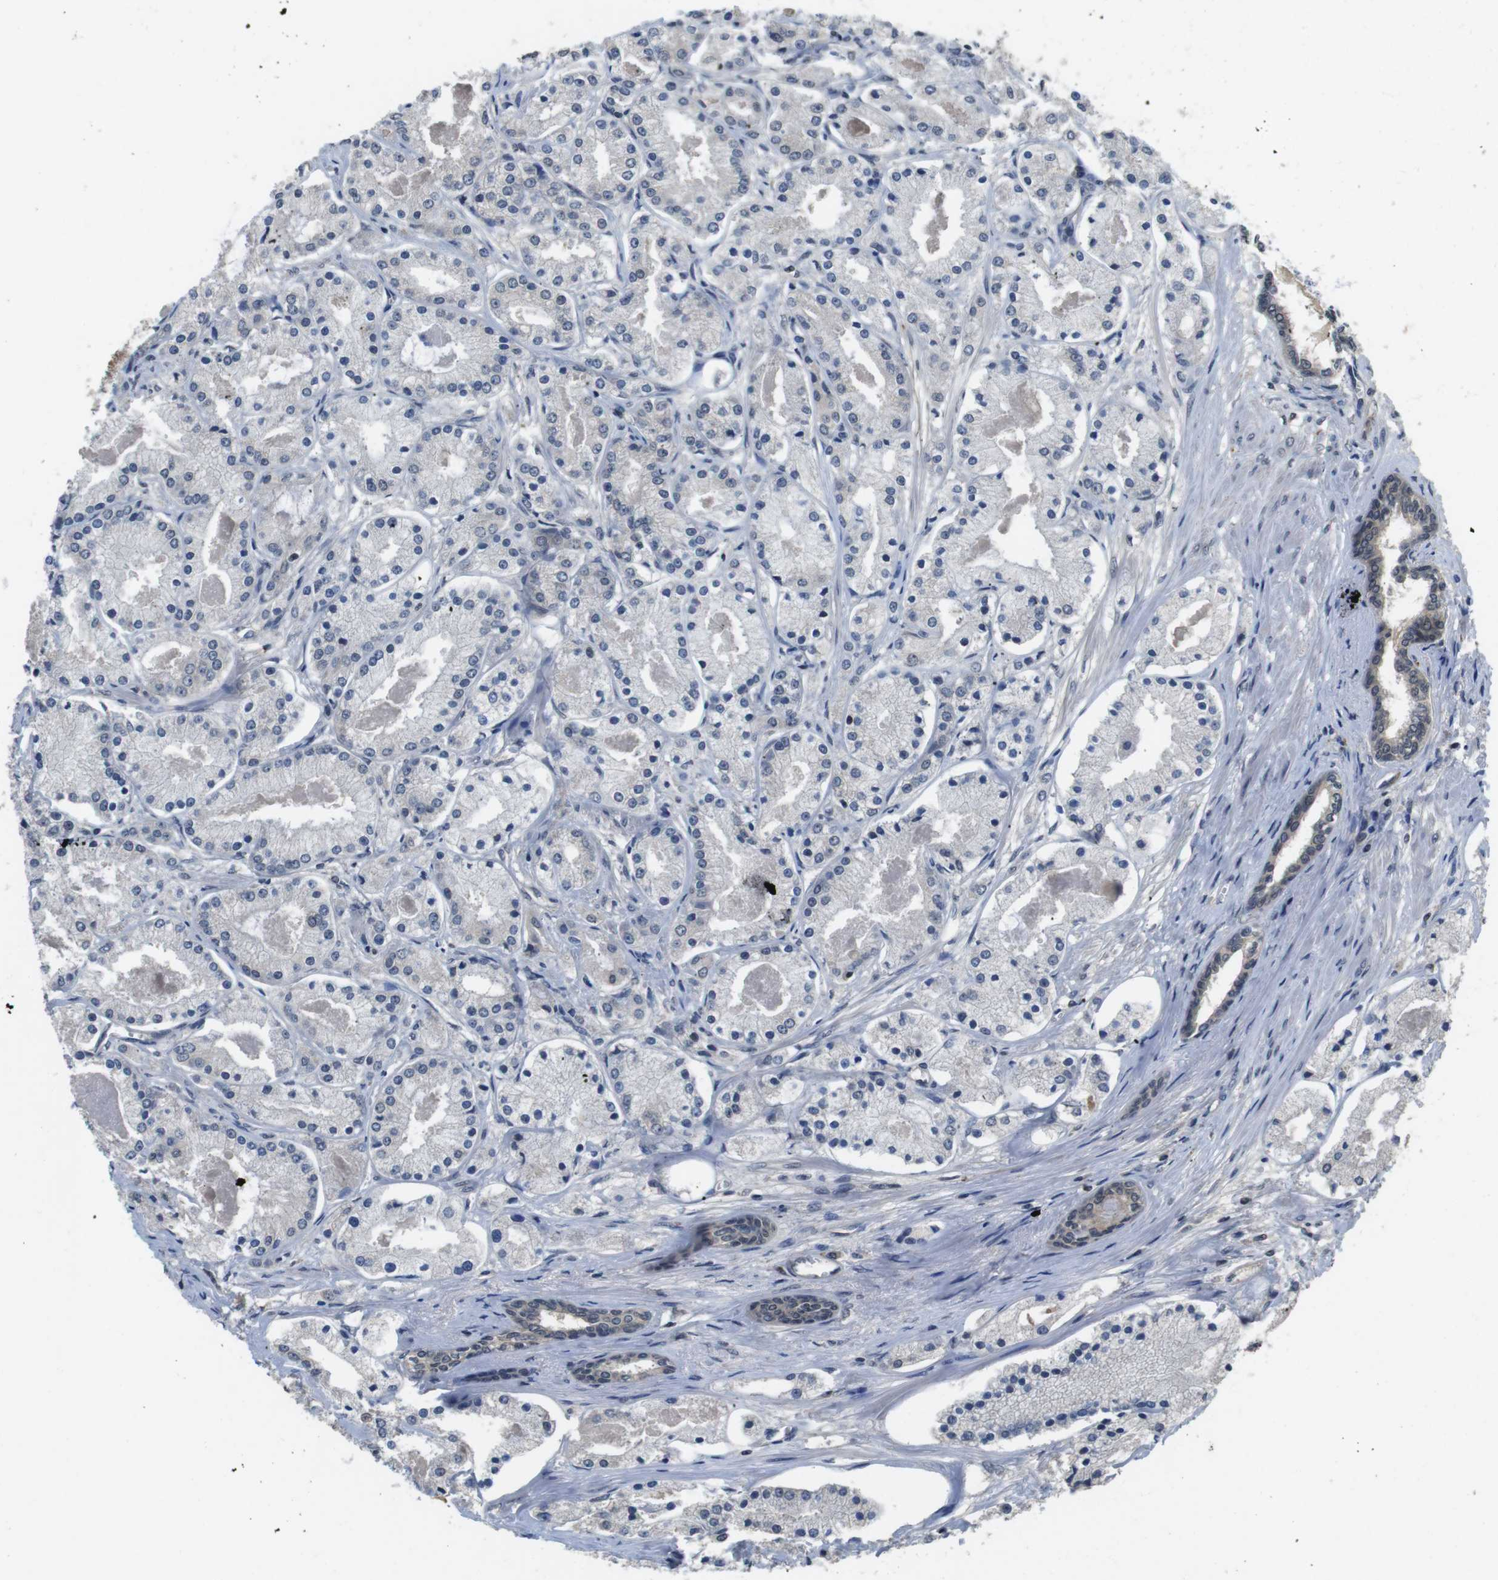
{"staining": {"intensity": "negative", "quantity": "none", "location": "none"}, "tissue": "prostate cancer", "cell_type": "Tumor cells", "image_type": "cancer", "snomed": [{"axis": "morphology", "description": "Adenocarcinoma, High grade"}, {"axis": "topography", "description": "Prostate"}], "caption": "Immunohistochemical staining of prostate cancer (adenocarcinoma (high-grade)) shows no significant expression in tumor cells. (Brightfield microscopy of DAB (3,3'-diaminobenzidine) immunohistochemistry (IHC) at high magnification).", "gene": "FADD", "patient": {"sex": "male", "age": 66}}